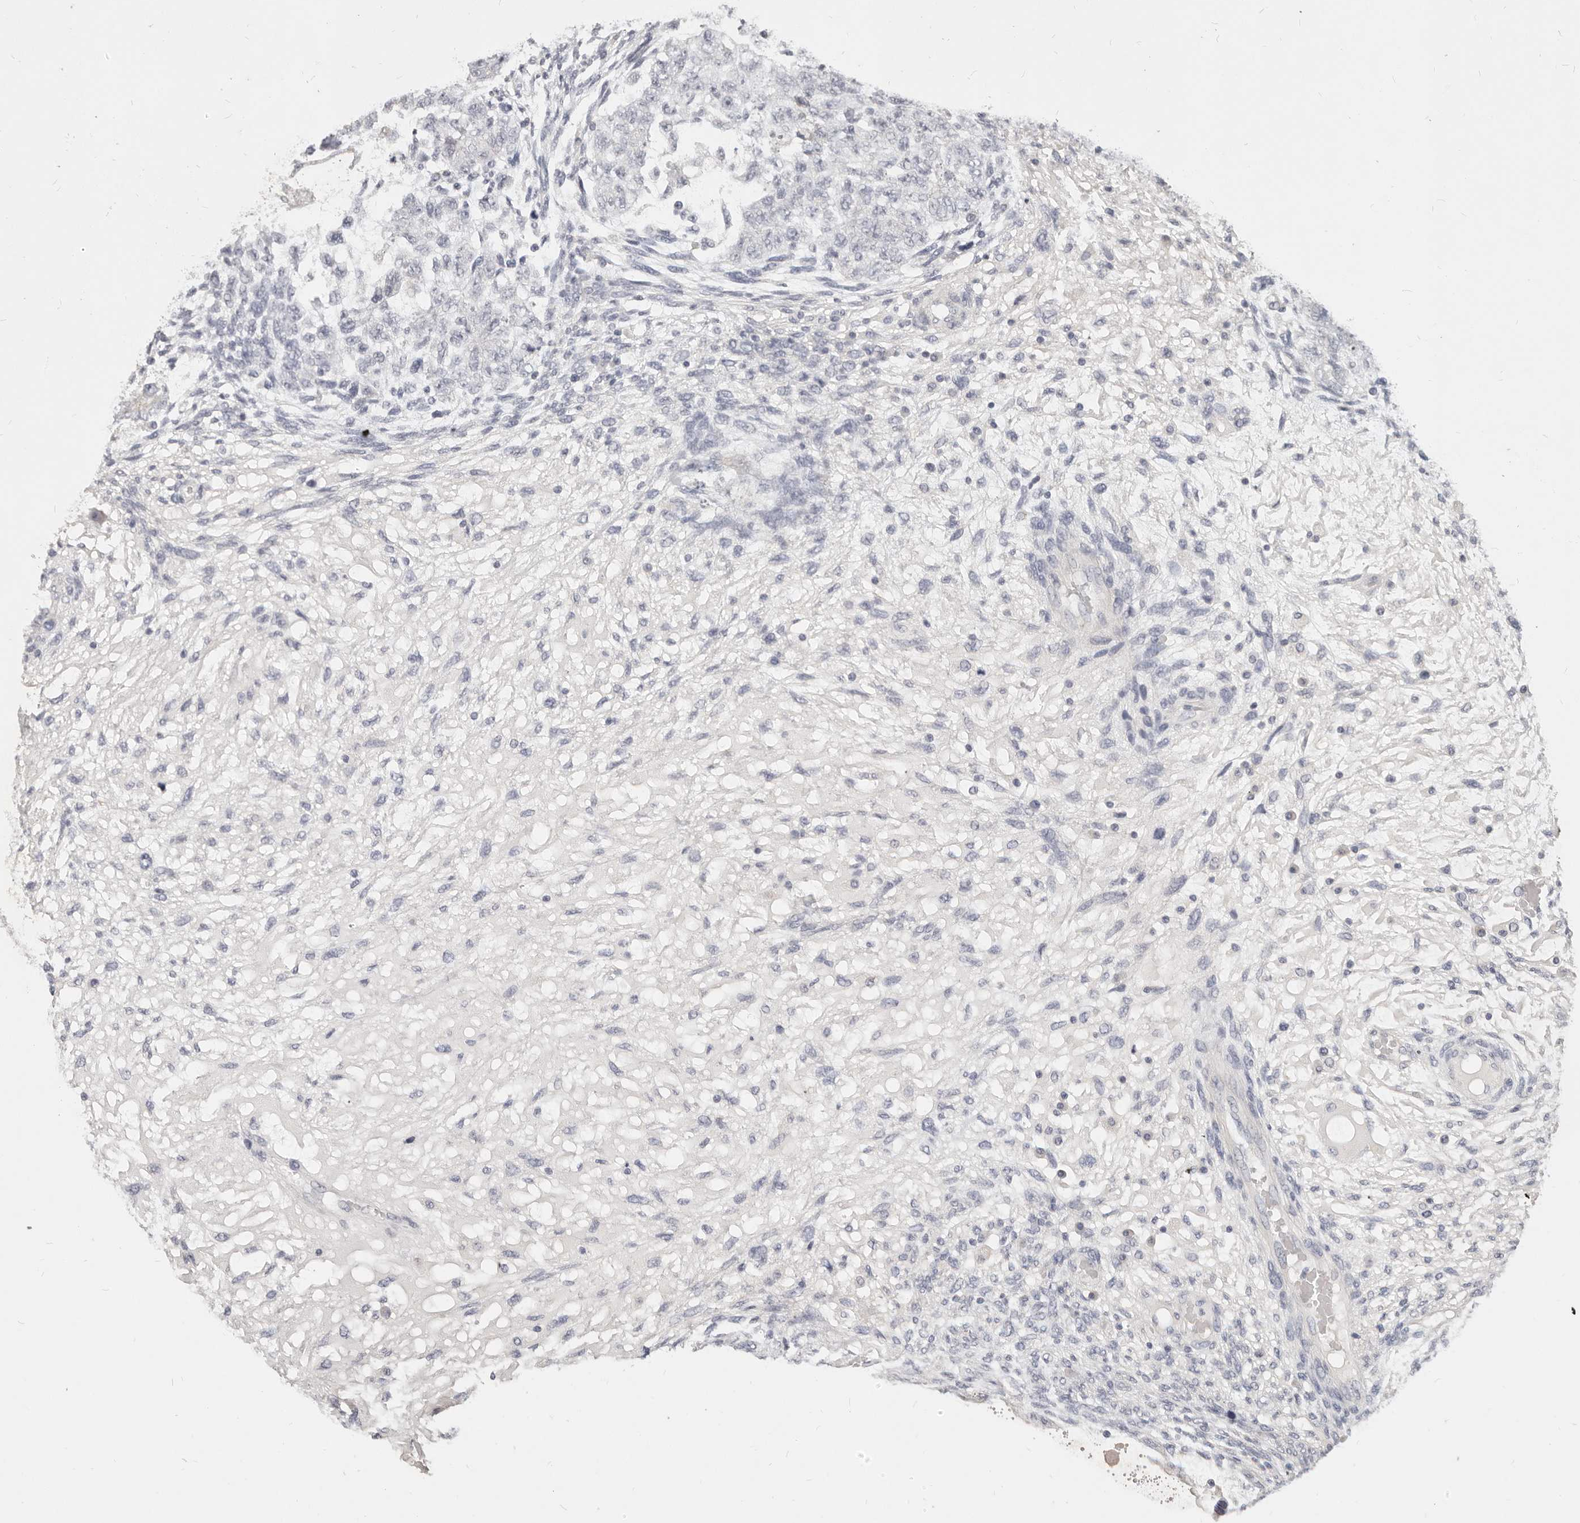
{"staining": {"intensity": "negative", "quantity": "none", "location": "none"}, "tissue": "testis cancer", "cell_type": "Tumor cells", "image_type": "cancer", "snomed": [{"axis": "morphology", "description": "Normal tissue, NOS"}, {"axis": "morphology", "description": "Carcinoma, Embryonal, NOS"}, {"axis": "topography", "description": "Testis"}], "caption": "An immunohistochemistry image of testis cancer is shown. There is no staining in tumor cells of testis cancer.", "gene": "TMEM63B", "patient": {"sex": "male", "age": 36}}